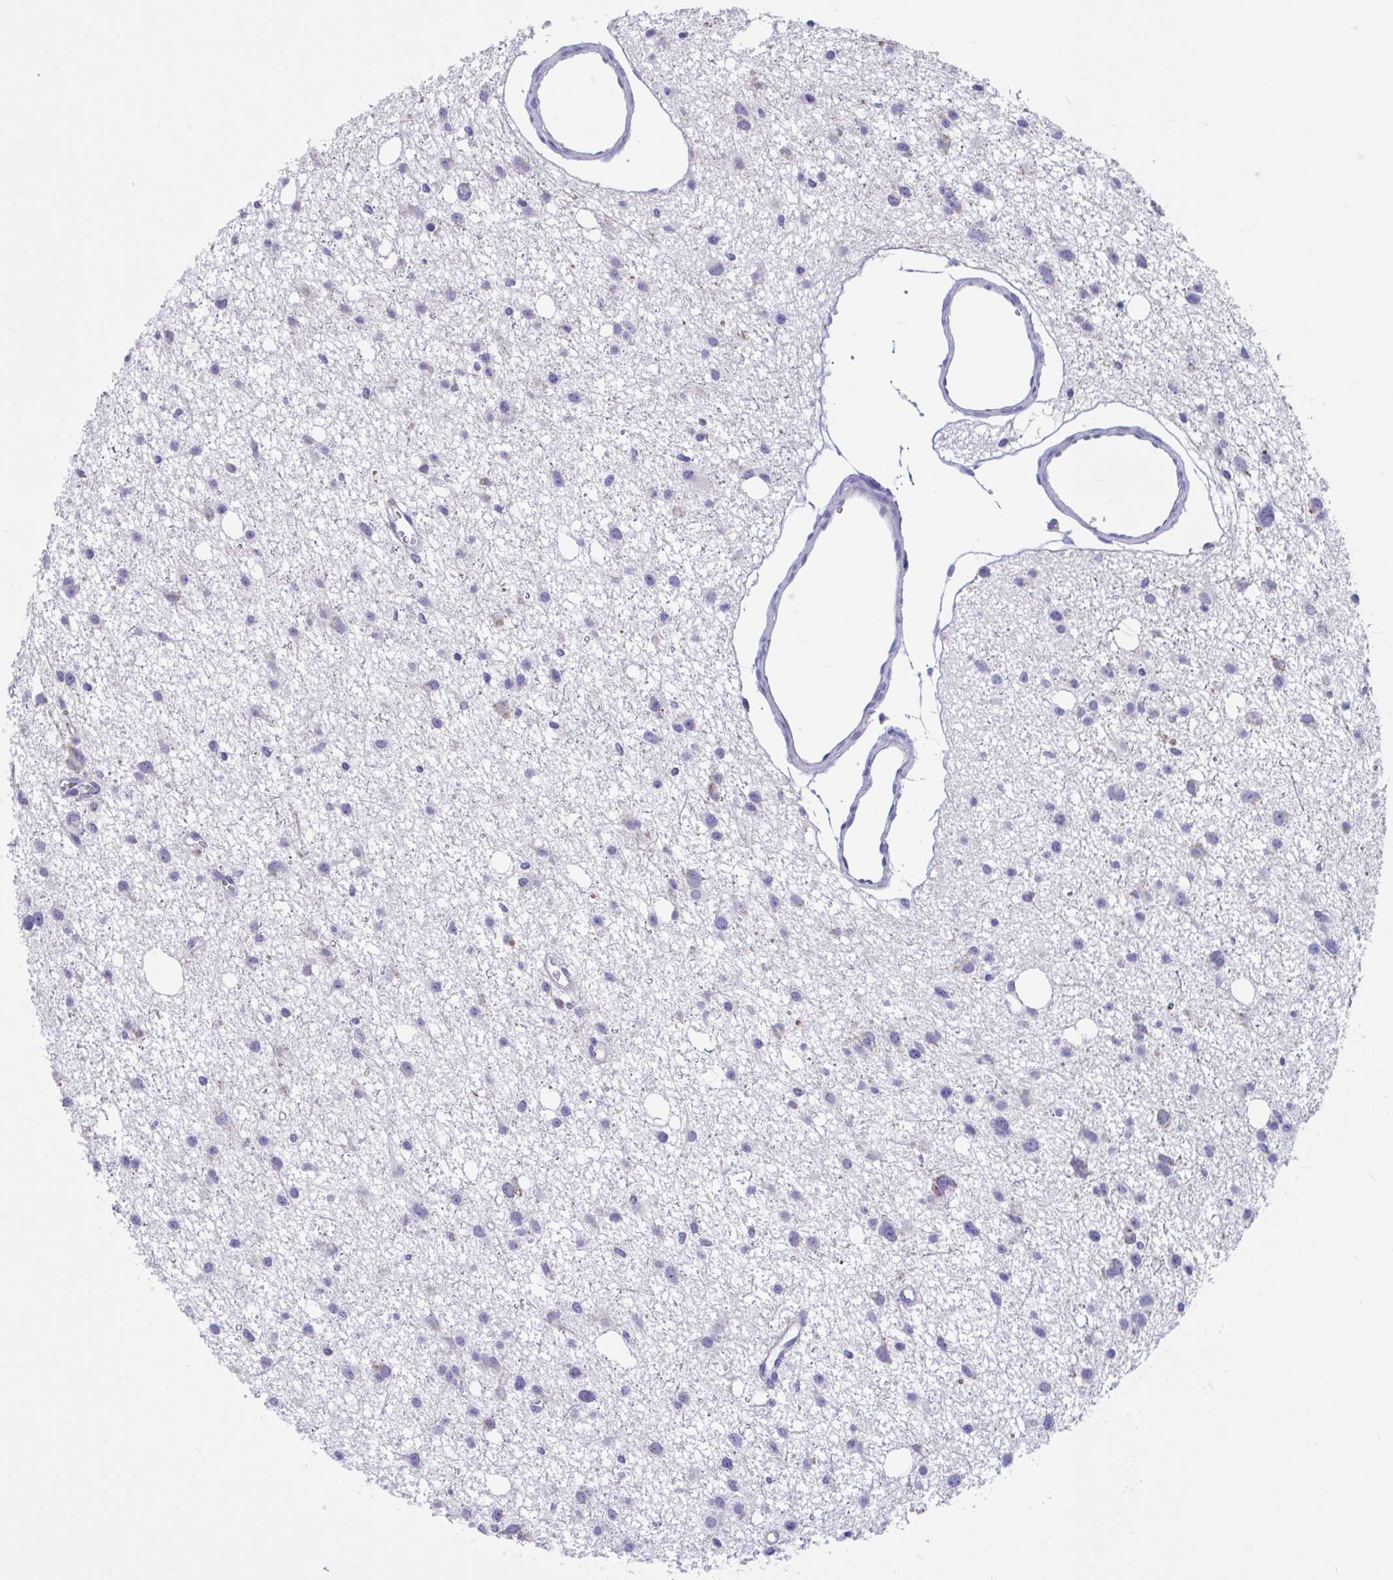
{"staining": {"intensity": "weak", "quantity": "<25%", "location": "cytoplasmic/membranous"}, "tissue": "glioma", "cell_type": "Tumor cells", "image_type": "cancer", "snomed": [{"axis": "morphology", "description": "Glioma, malignant, High grade"}, {"axis": "topography", "description": "Brain"}], "caption": "Immunohistochemical staining of human malignant high-grade glioma reveals no significant staining in tumor cells.", "gene": "OR13A1", "patient": {"sex": "male", "age": 23}}